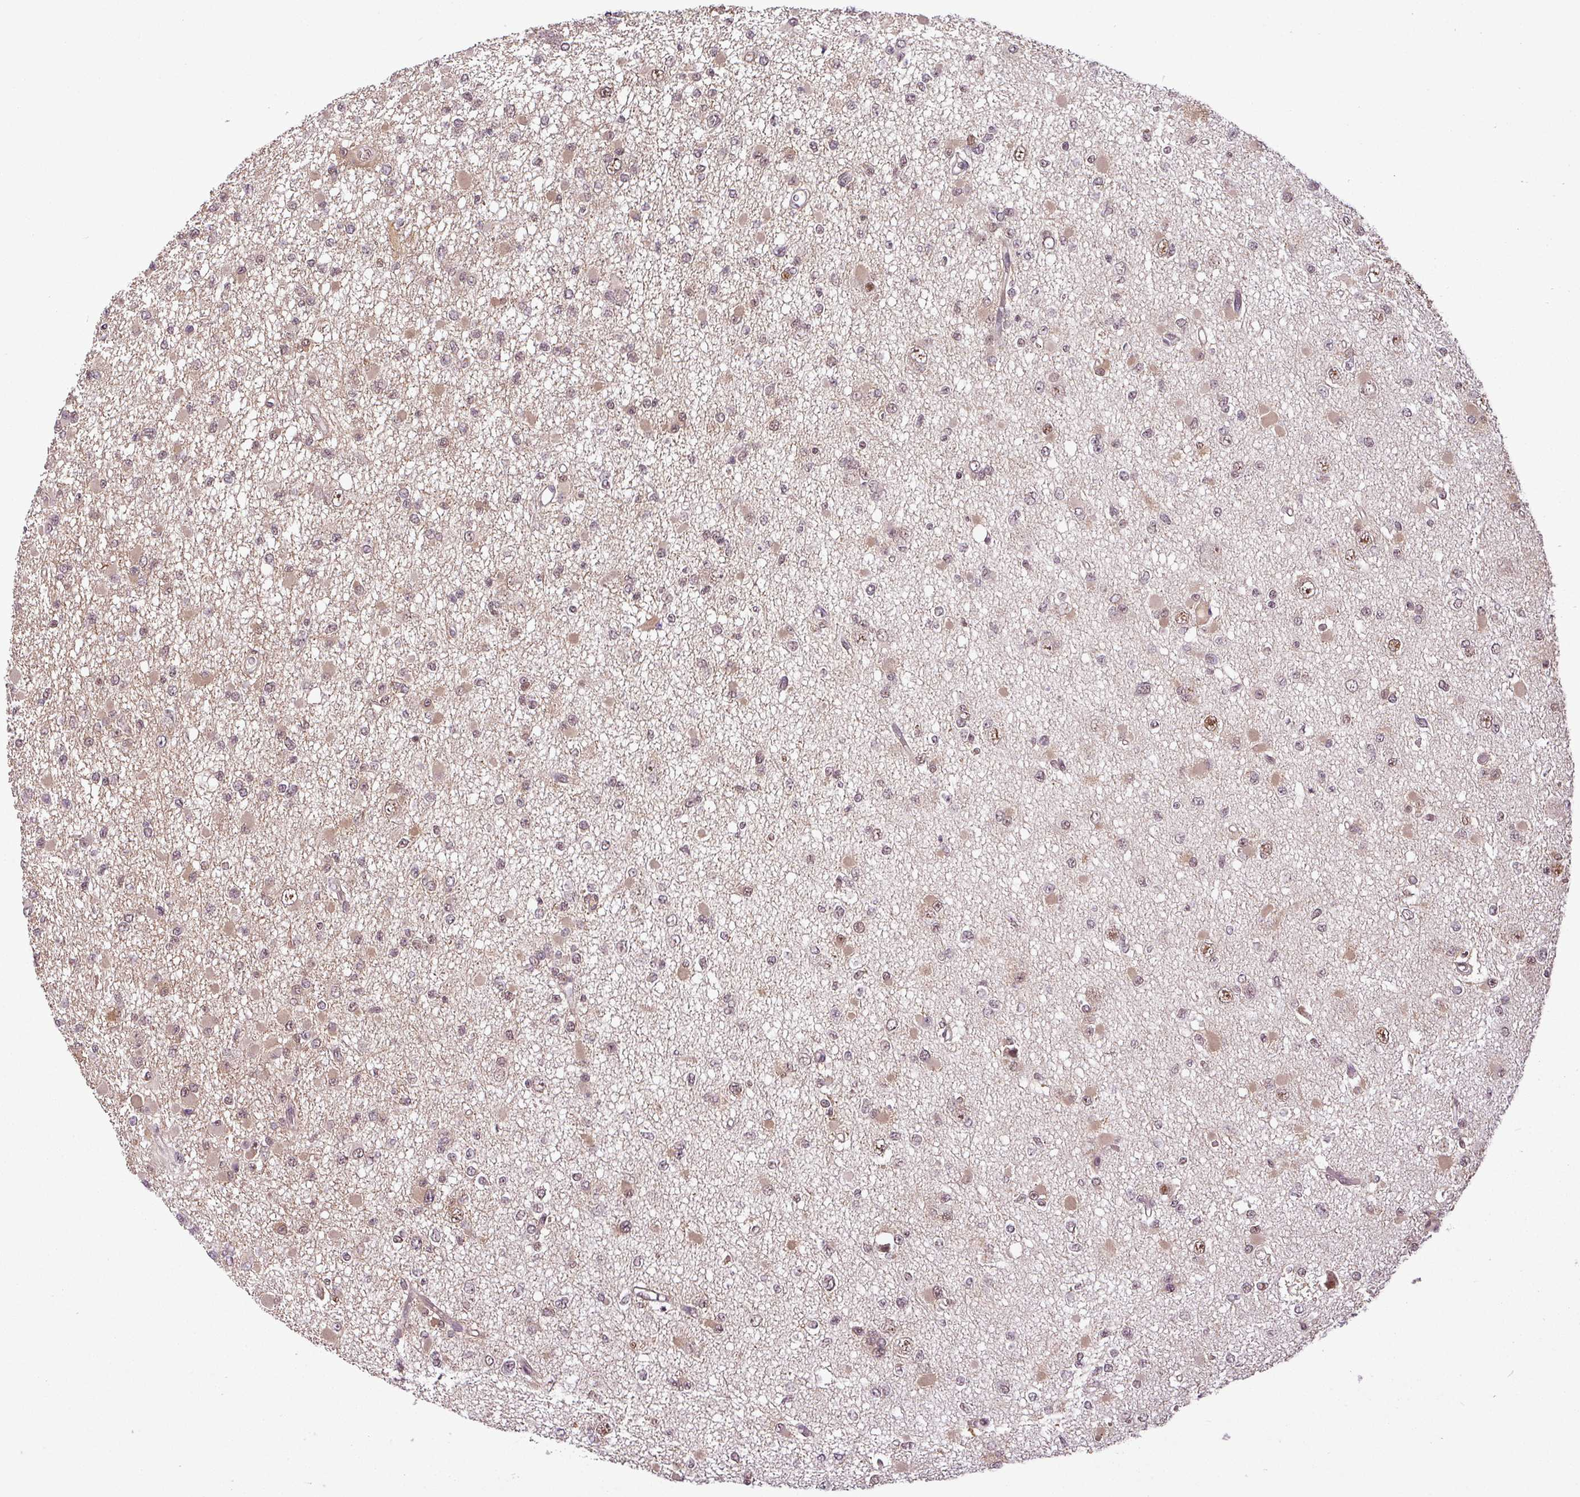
{"staining": {"intensity": "weak", "quantity": "25%-75%", "location": "cytoplasmic/membranous"}, "tissue": "glioma", "cell_type": "Tumor cells", "image_type": "cancer", "snomed": [{"axis": "morphology", "description": "Glioma, malignant, Low grade"}, {"axis": "topography", "description": "Brain"}], "caption": "Protein expression analysis of glioma shows weak cytoplasmic/membranous positivity in about 25%-75% of tumor cells. Using DAB (brown) and hematoxylin (blue) stains, captured at high magnification using brightfield microscopy.", "gene": "MFHAS1", "patient": {"sex": "female", "age": 22}}